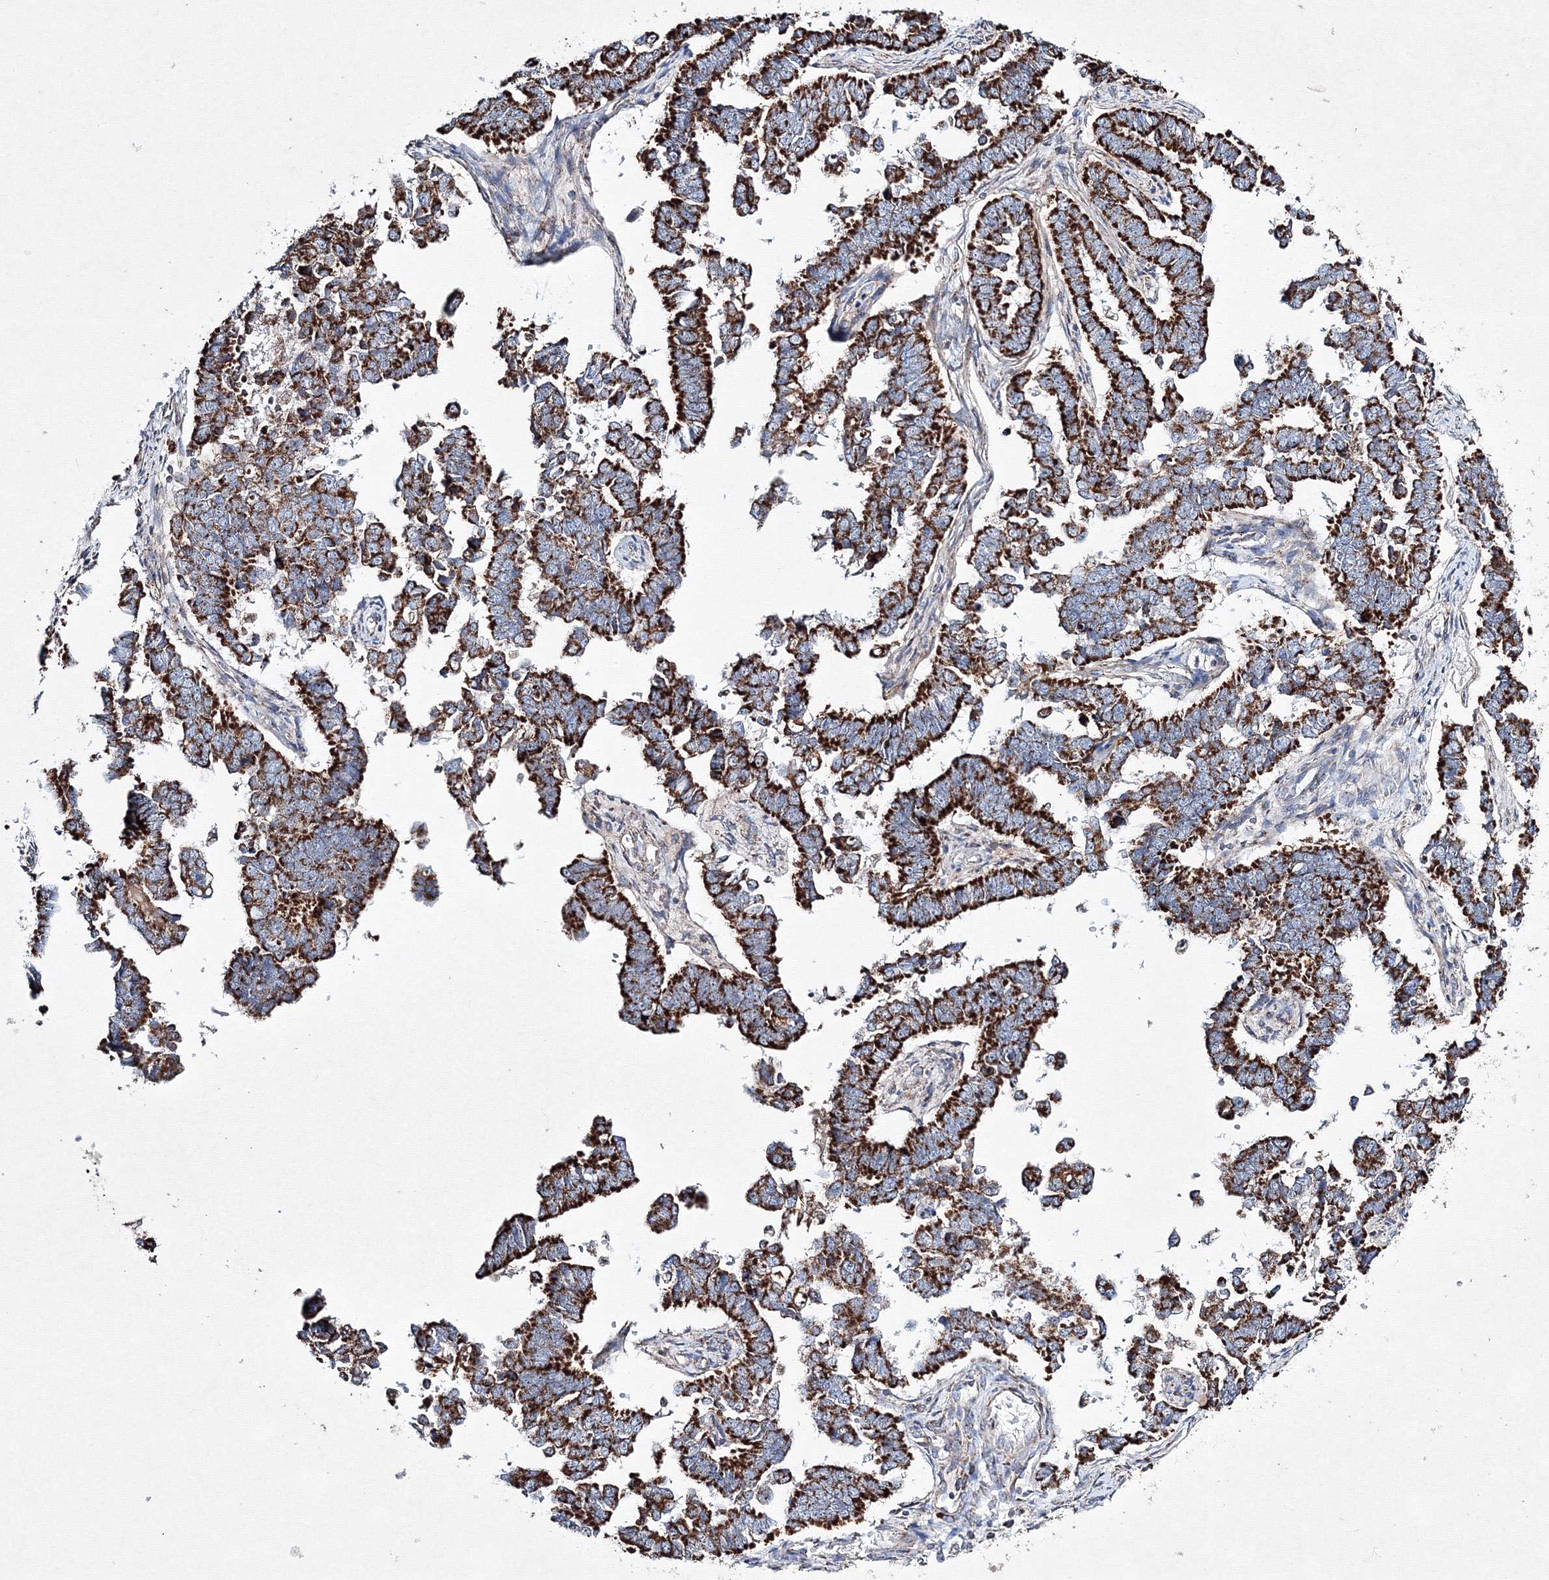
{"staining": {"intensity": "strong", "quantity": ">75%", "location": "cytoplasmic/membranous"}, "tissue": "endometrial cancer", "cell_type": "Tumor cells", "image_type": "cancer", "snomed": [{"axis": "morphology", "description": "Adenocarcinoma, NOS"}, {"axis": "topography", "description": "Endometrium"}], "caption": "The histopathology image shows staining of endometrial adenocarcinoma, revealing strong cytoplasmic/membranous protein staining (brown color) within tumor cells.", "gene": "IGSF9", "patient": {"sex": "female", "age": 75}}